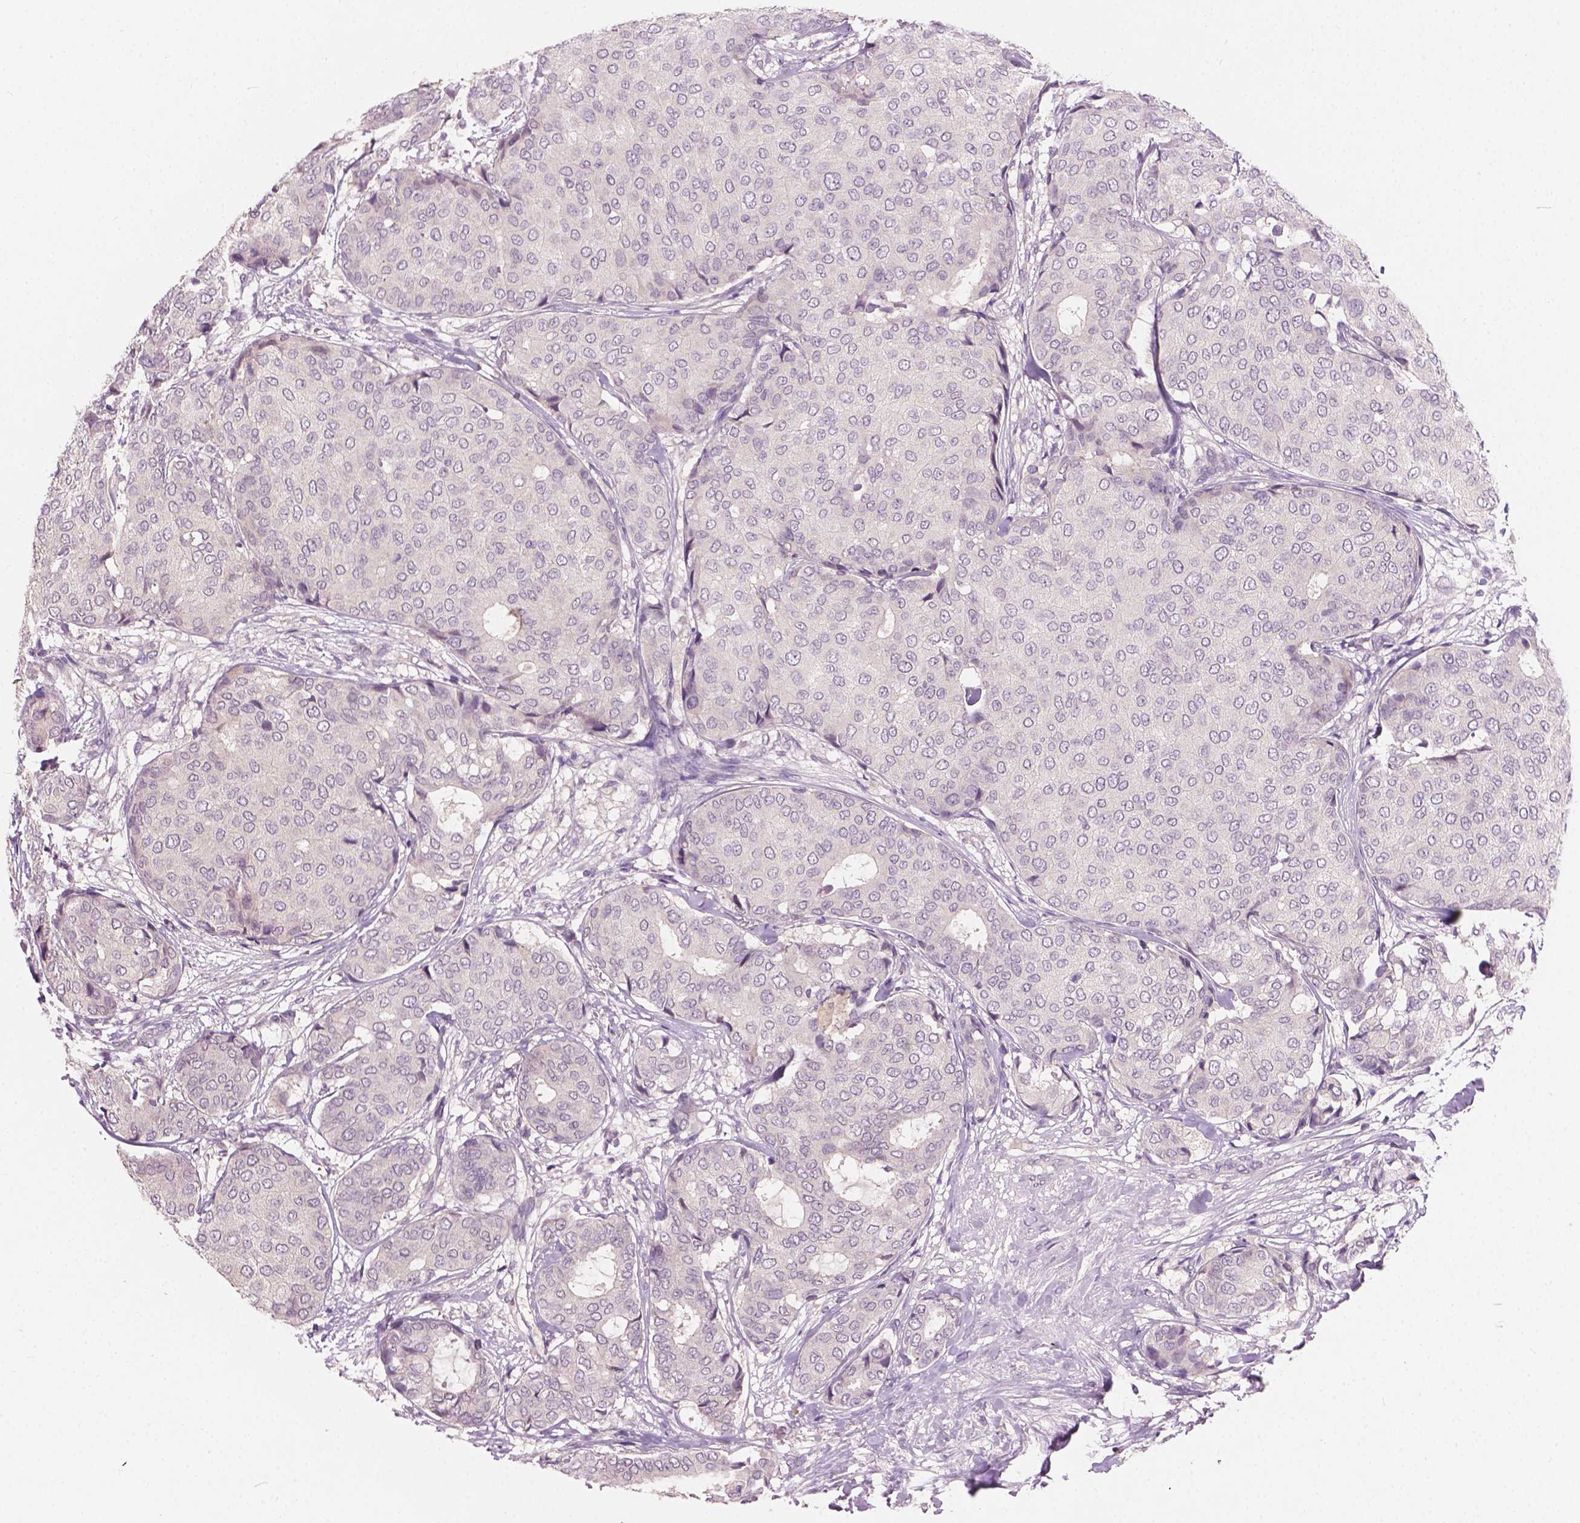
{"staining": {"intensity": "negative", "quantity": "none", "location": "none"}, "tissue": "breast cancer", "cell_type": "Tumor cells", "image_type": "cancer", "snomed": [{"axis": "morphology", "description": "Duct carcinoma"}, {"axis": "topography", "description": "Breast"}], "caption": "A high-resolution image shows immunohistochemistry staining of breast cancer, which exhibits no significant positivity in tumor cells.", "gene": "KRT17", "patient": {"sex": "female", "age": 75}}